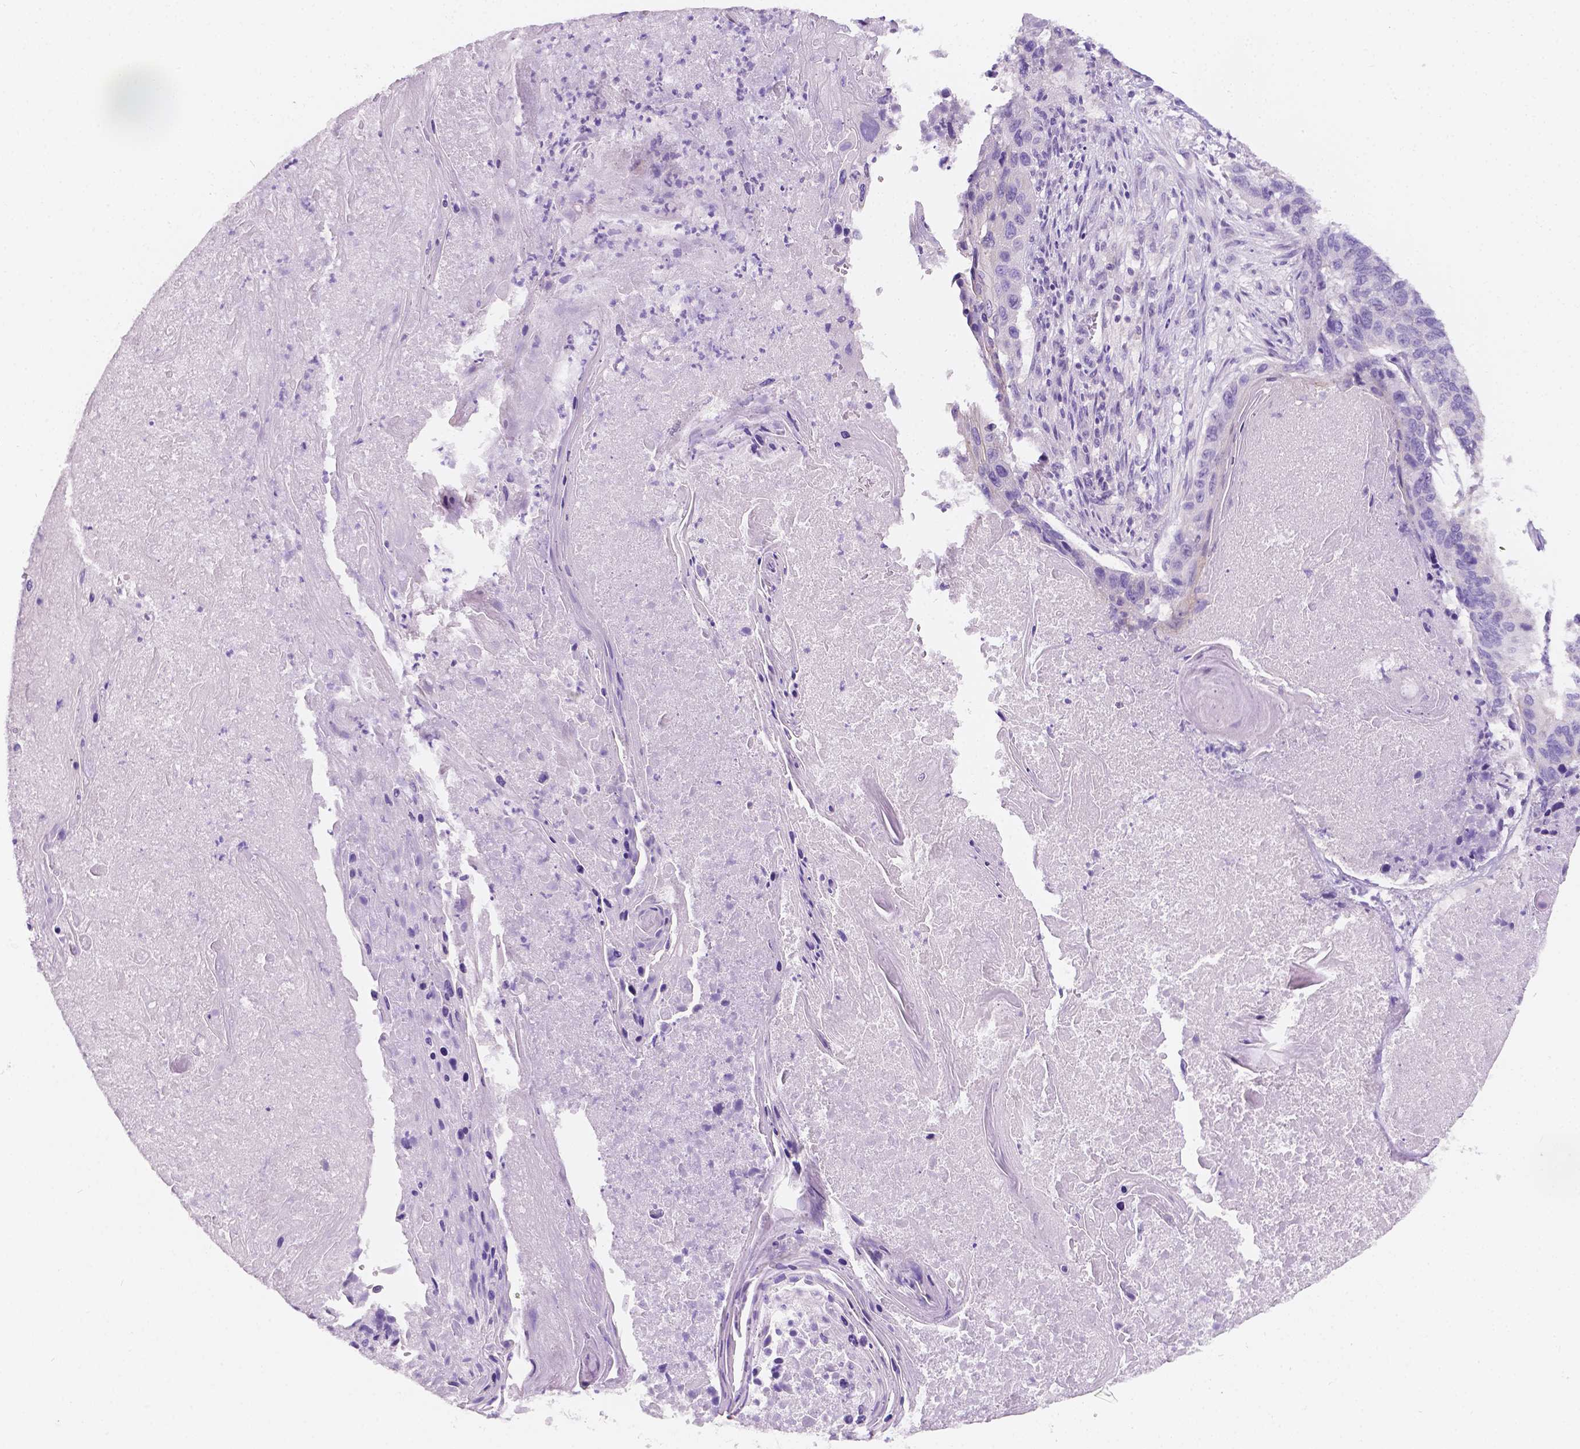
{"staining": {"intensity": "negative", "quantity": "none", "location": "none"}, "tissue": "lung cancer", "cell_type": "Tumor cells", "image_type": "cancer", "snomed": [{"axis": "morphology", "description": "Squamous cell carcinoma, NOS"}, {"axis": "topography", "description": "Lung"}], "caption": "Squamous cell carcinoma (lung) was stained to show a protein in brown. There is no significant staining in tumor cells.", "gene": "SIRT2", "patient": {"sex": "male", "age": 73}}